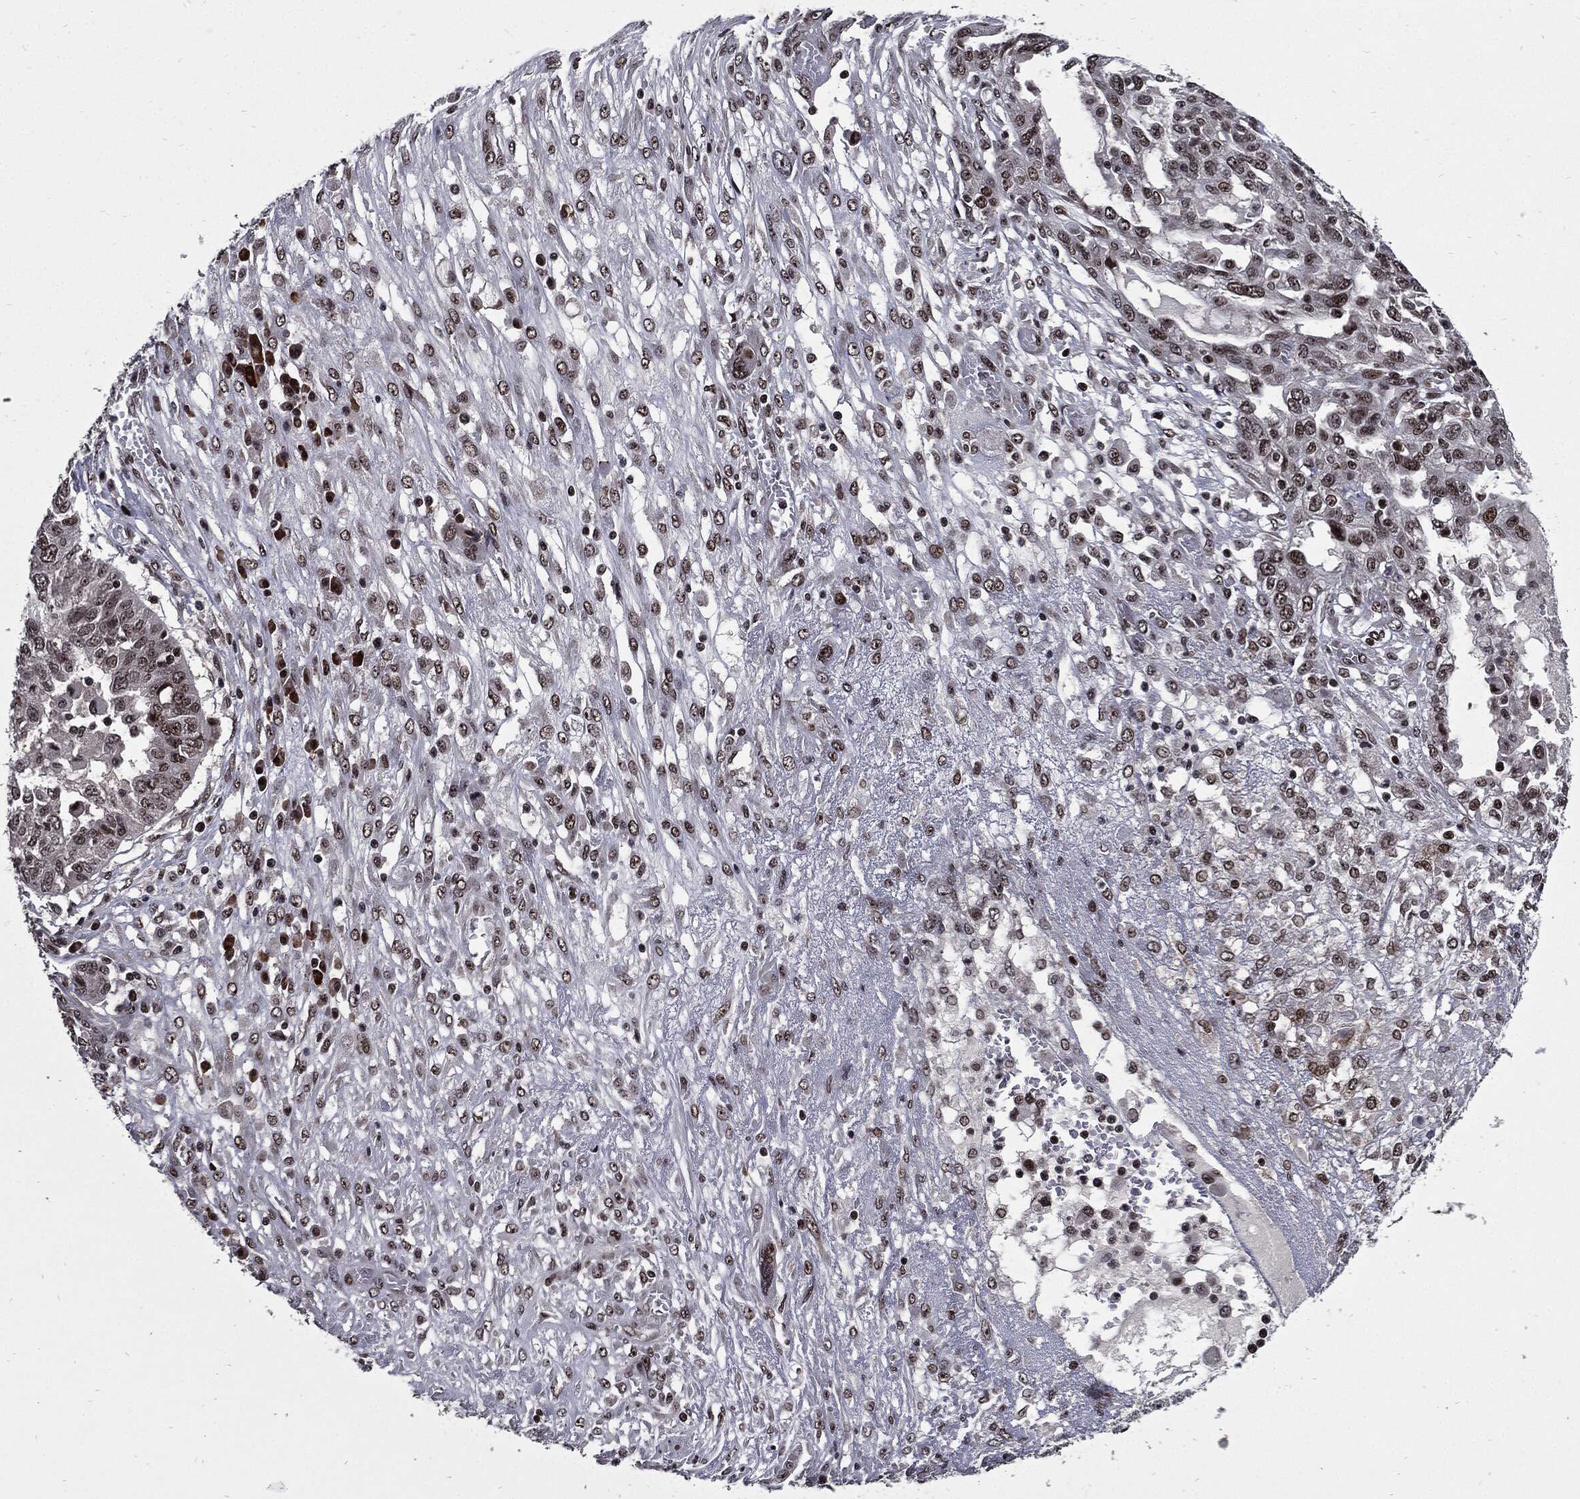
{"staining": {"intensity": "moderate", "quantity": "<25%", "location": "nuclear"}, "tissue": "ovarian cancer", "cell_type": "Tumor cells", "image_type": "cancer", "snomed": [{"axis": "morphology", "description": "Cystadenocarcinoma, serous, NOS"}, {"axis": "topography", "description": "Ovary"}], "caption": "Serous cystadenocarcinoma (ovarian) stained with a brown dye exhibits moderate nuclear positive staining in approximately <25% of tumor cells.", "gene": "ZFP91", "patient": {"sex": "female", "age": 67}}